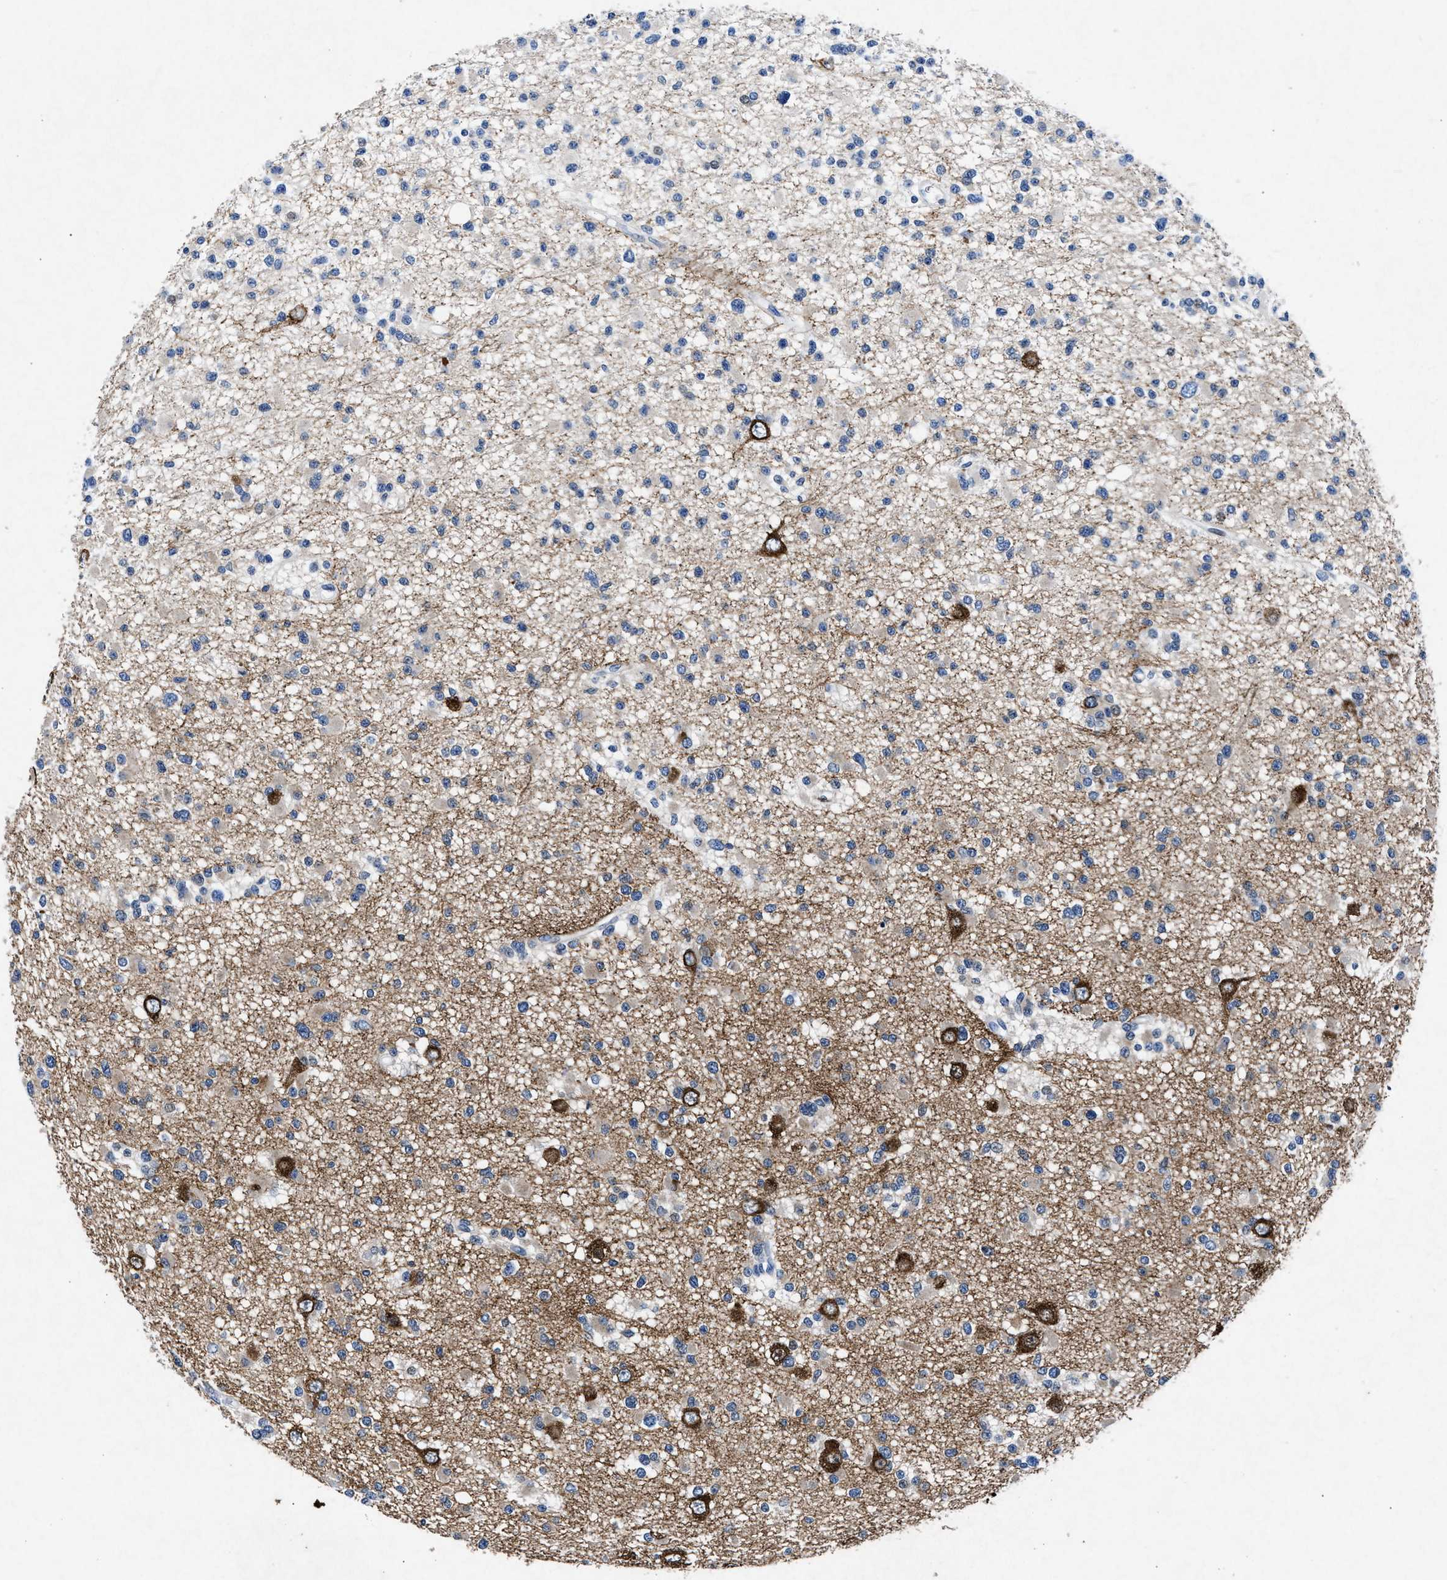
{"staining": {"intensity": "negative", "quantity": "none", "location": "none"}, "tissue": "glioma", "cell_type": "Tumor cells", "image_type": "cancer", "snomed": [{"axis": "morphology", "description": "Glioma, malignant, Low grade"}, {"axis": "topography", "description": "Brain"}], "caption": "Protein analysis of malignant glioma (low-grade) exhibits no significant staining in tumor cells.", "gene": "MAP6", "patient": {"sex": "female", "age": 22}}